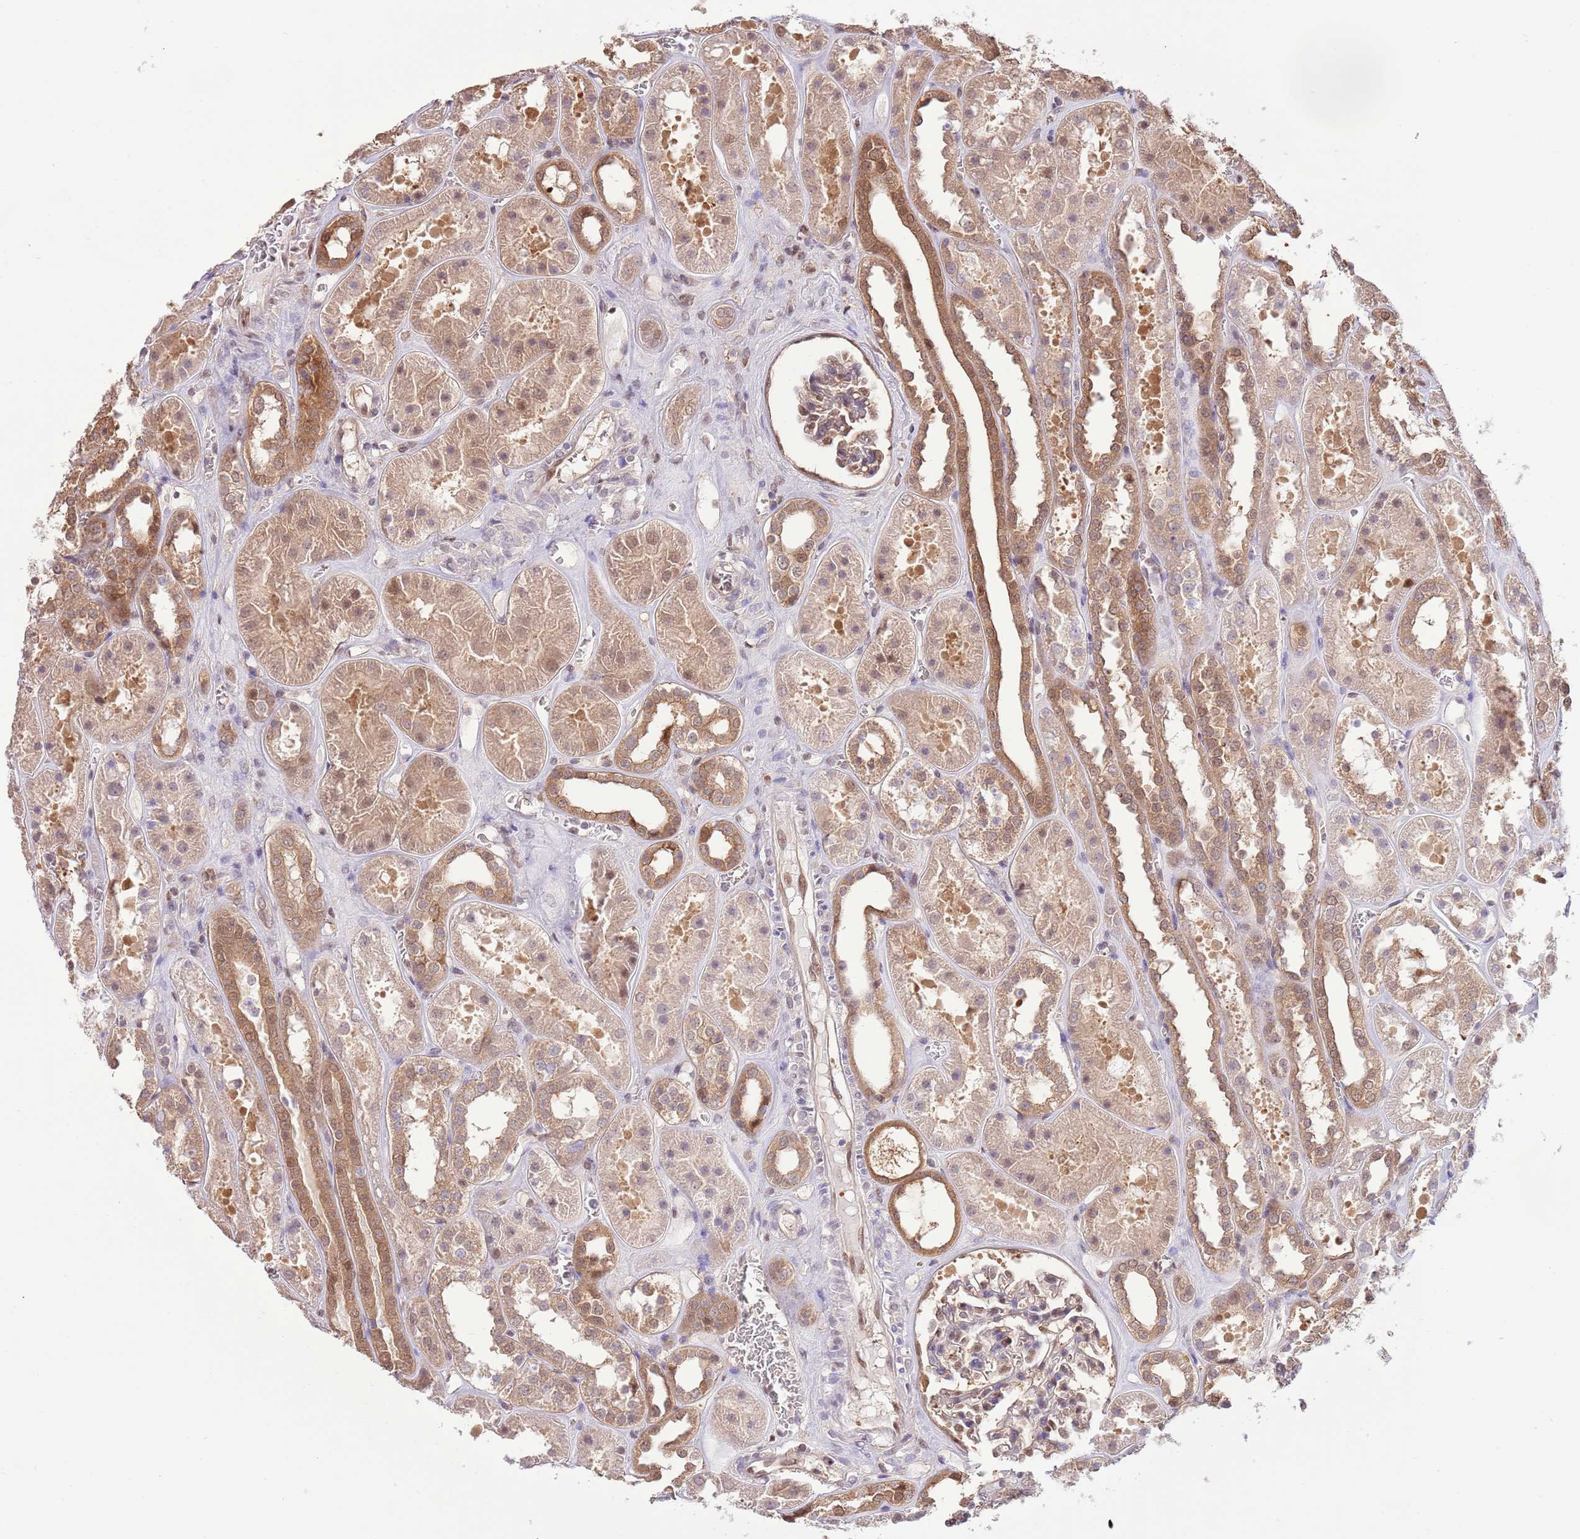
{"staining": {"intensity": "weak", "quantity": "25%-75%", "location": "cytoplasmic/membranous,nuclear"}, "tissue": "kidney", "cell_type": "Cells in glomeruli", "image_type": "normal", "snomed": [{"axis": "morphology", "description": "Normal tissue, NOS"}, {"axis": "topography", "description": "Kidney"}], "caption": "IHC of benign human kidney reveals low levels of weak cytoplasmic/membranous,nuclear staining in approximately 25%-75% of cells in glomeruli.", "gene": "NSFL1C", "patient": {"sex": "female", "age": 41}}